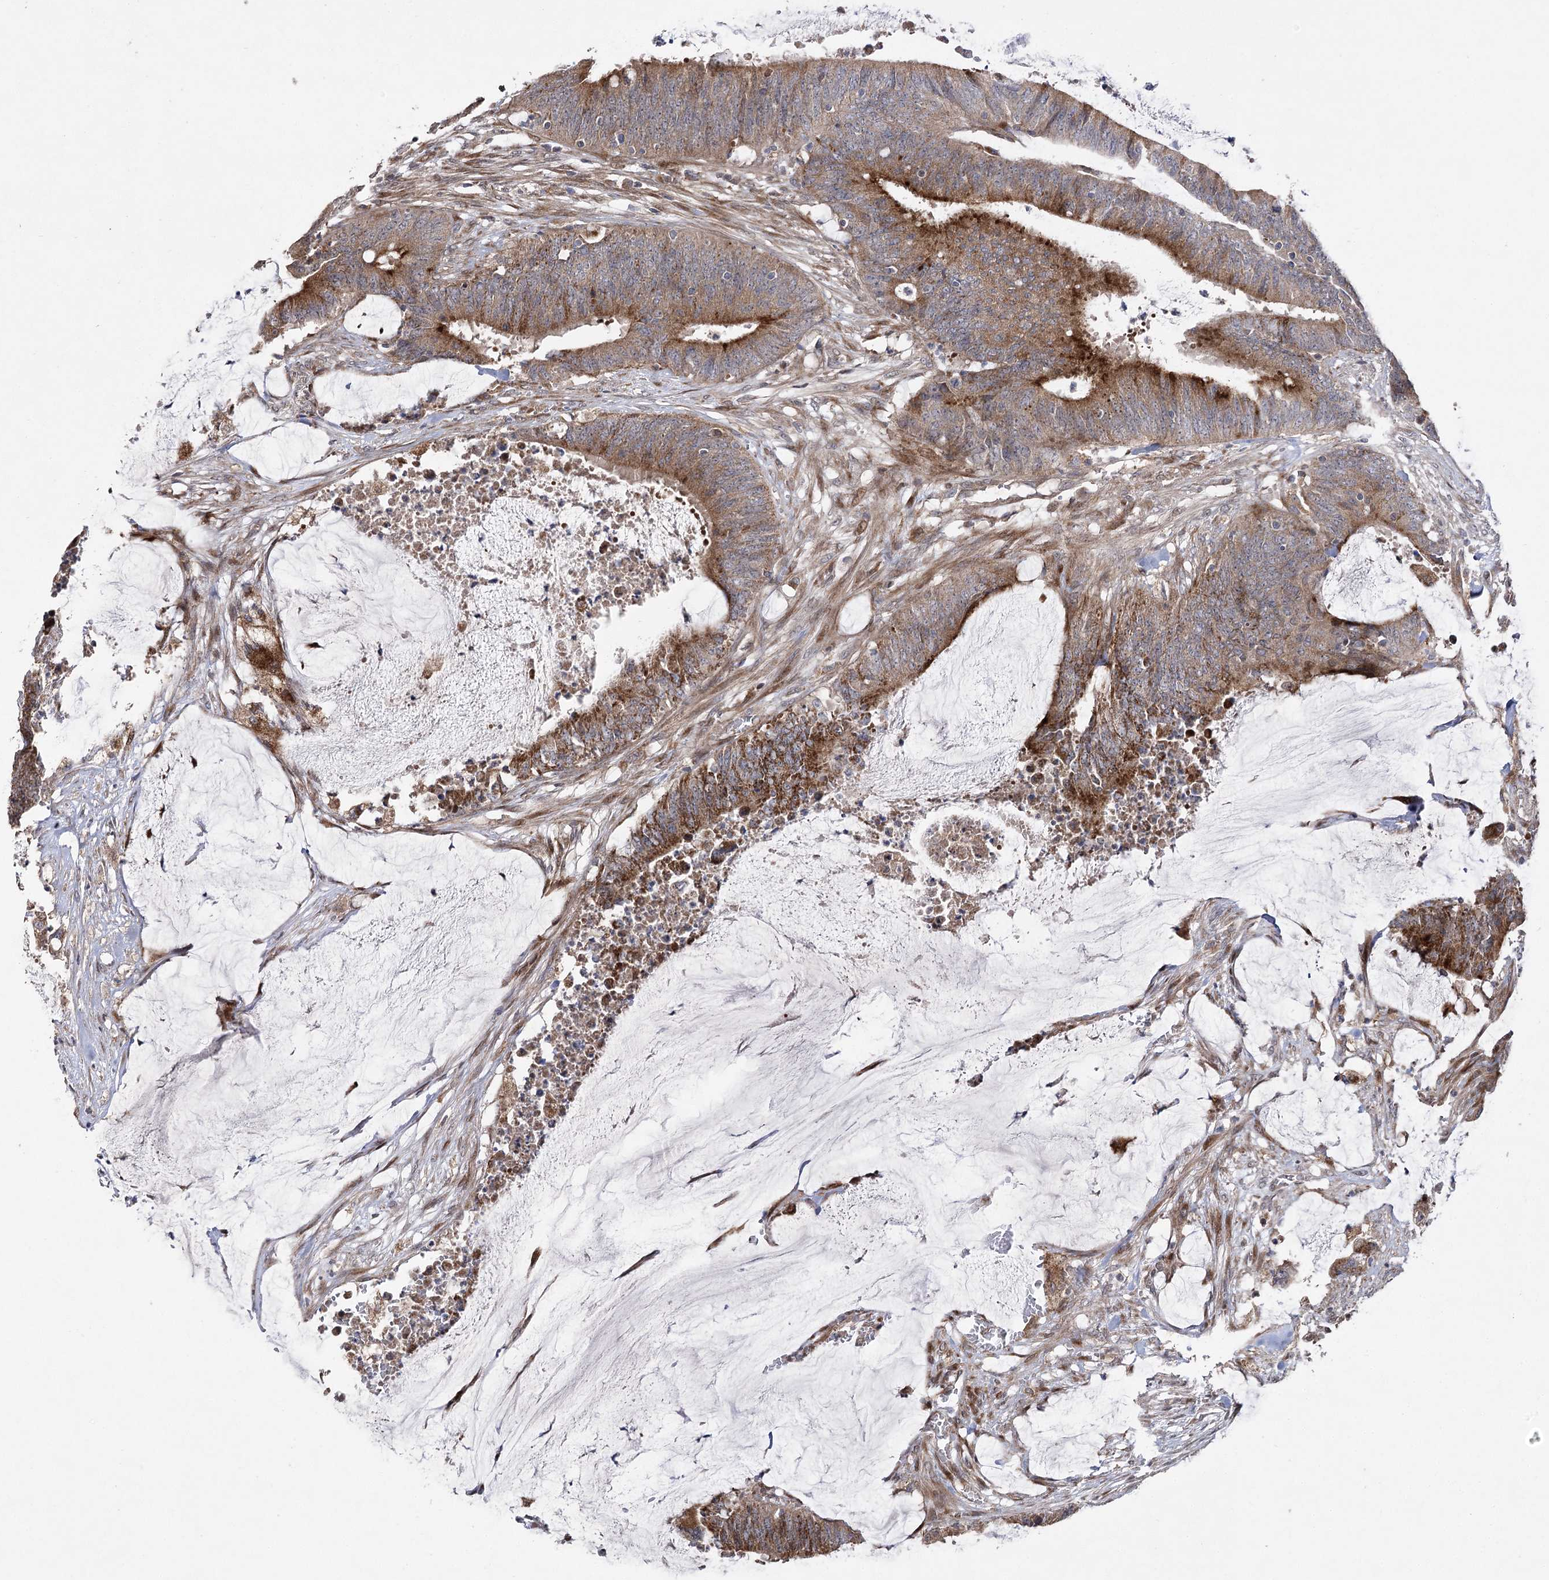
{"staining": {"intensity": "moderate", "quantity": ">75%", "location": "cytoplasmic/membranous"}, "tissue": "colorectal cancer", "cell_type": "Tumor cells", "image_type": "cancer", "snomed": [{"axis": "morphology", "description": "Adenocarcinoma, NOS"}, {"axis": "topography", "description": "Rectum"}], "caption": "Tumor cells show medium levels of moderate cytoplasmic/membranous staining in about >75% of cells in colorectal adenocarcinoma.", "gene": "OBSL1", "patient": {"sex": "female", "age": 66}}